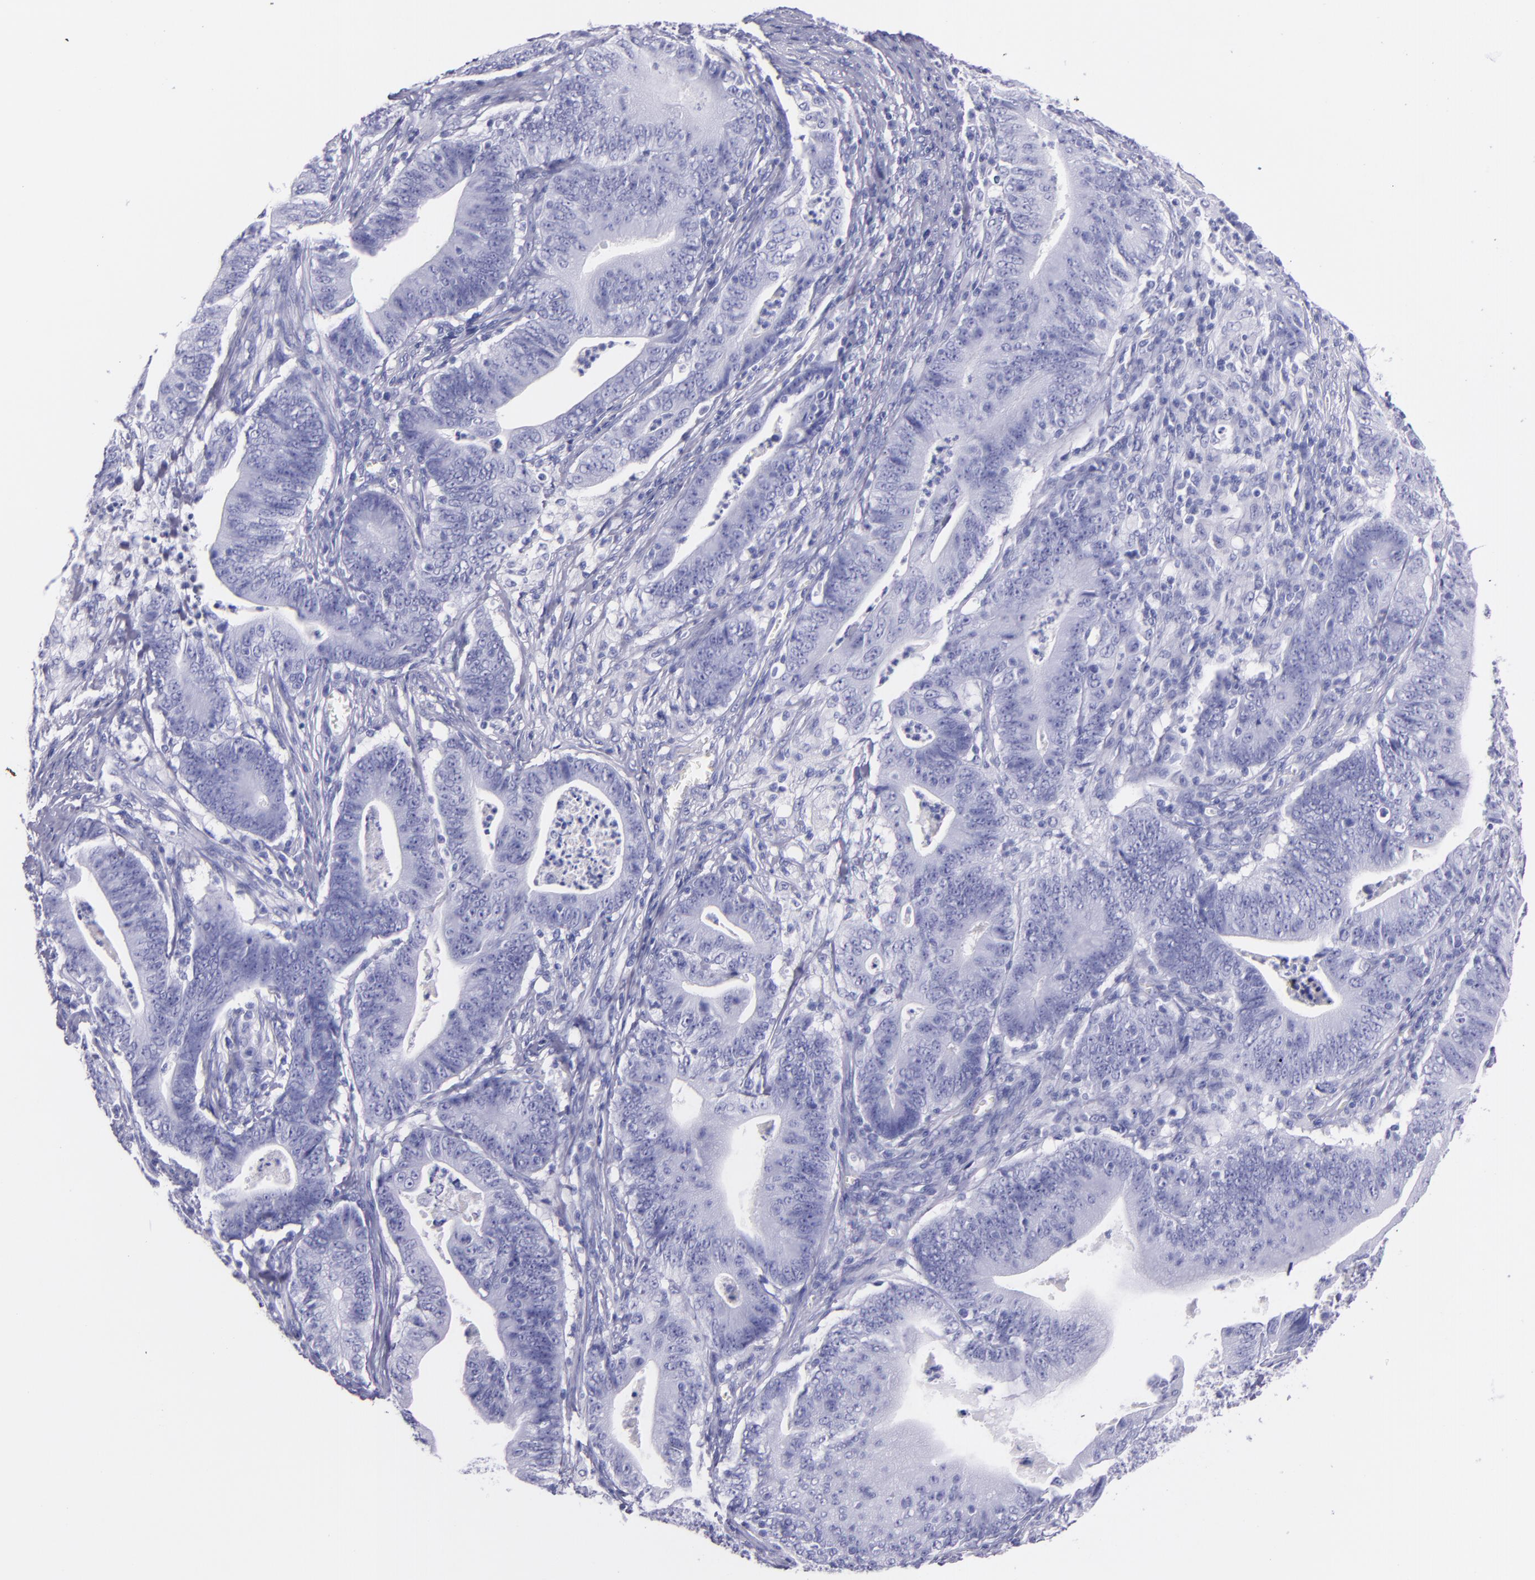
{"staining": {"intensity": "negative", "quantity": "none", "location": "none"}, "tissue": "stomach cancer", "cell_type": "Tumor cells", "image_type": "cancer", "snomed": [{"axis": "morphology", "description": "Adenocarcinoma, NOS"}, {"axis": "topography", "description": "Stomach, lower"}], "caption": "Tumor cells are negative for brown protein staining in adenocarcinoma (stomach). (Immunohistochemistry, brightfield microscopy, high magnification).", "gene": "SFTPA2", "patient": {"sex": "female", "age": 86}}